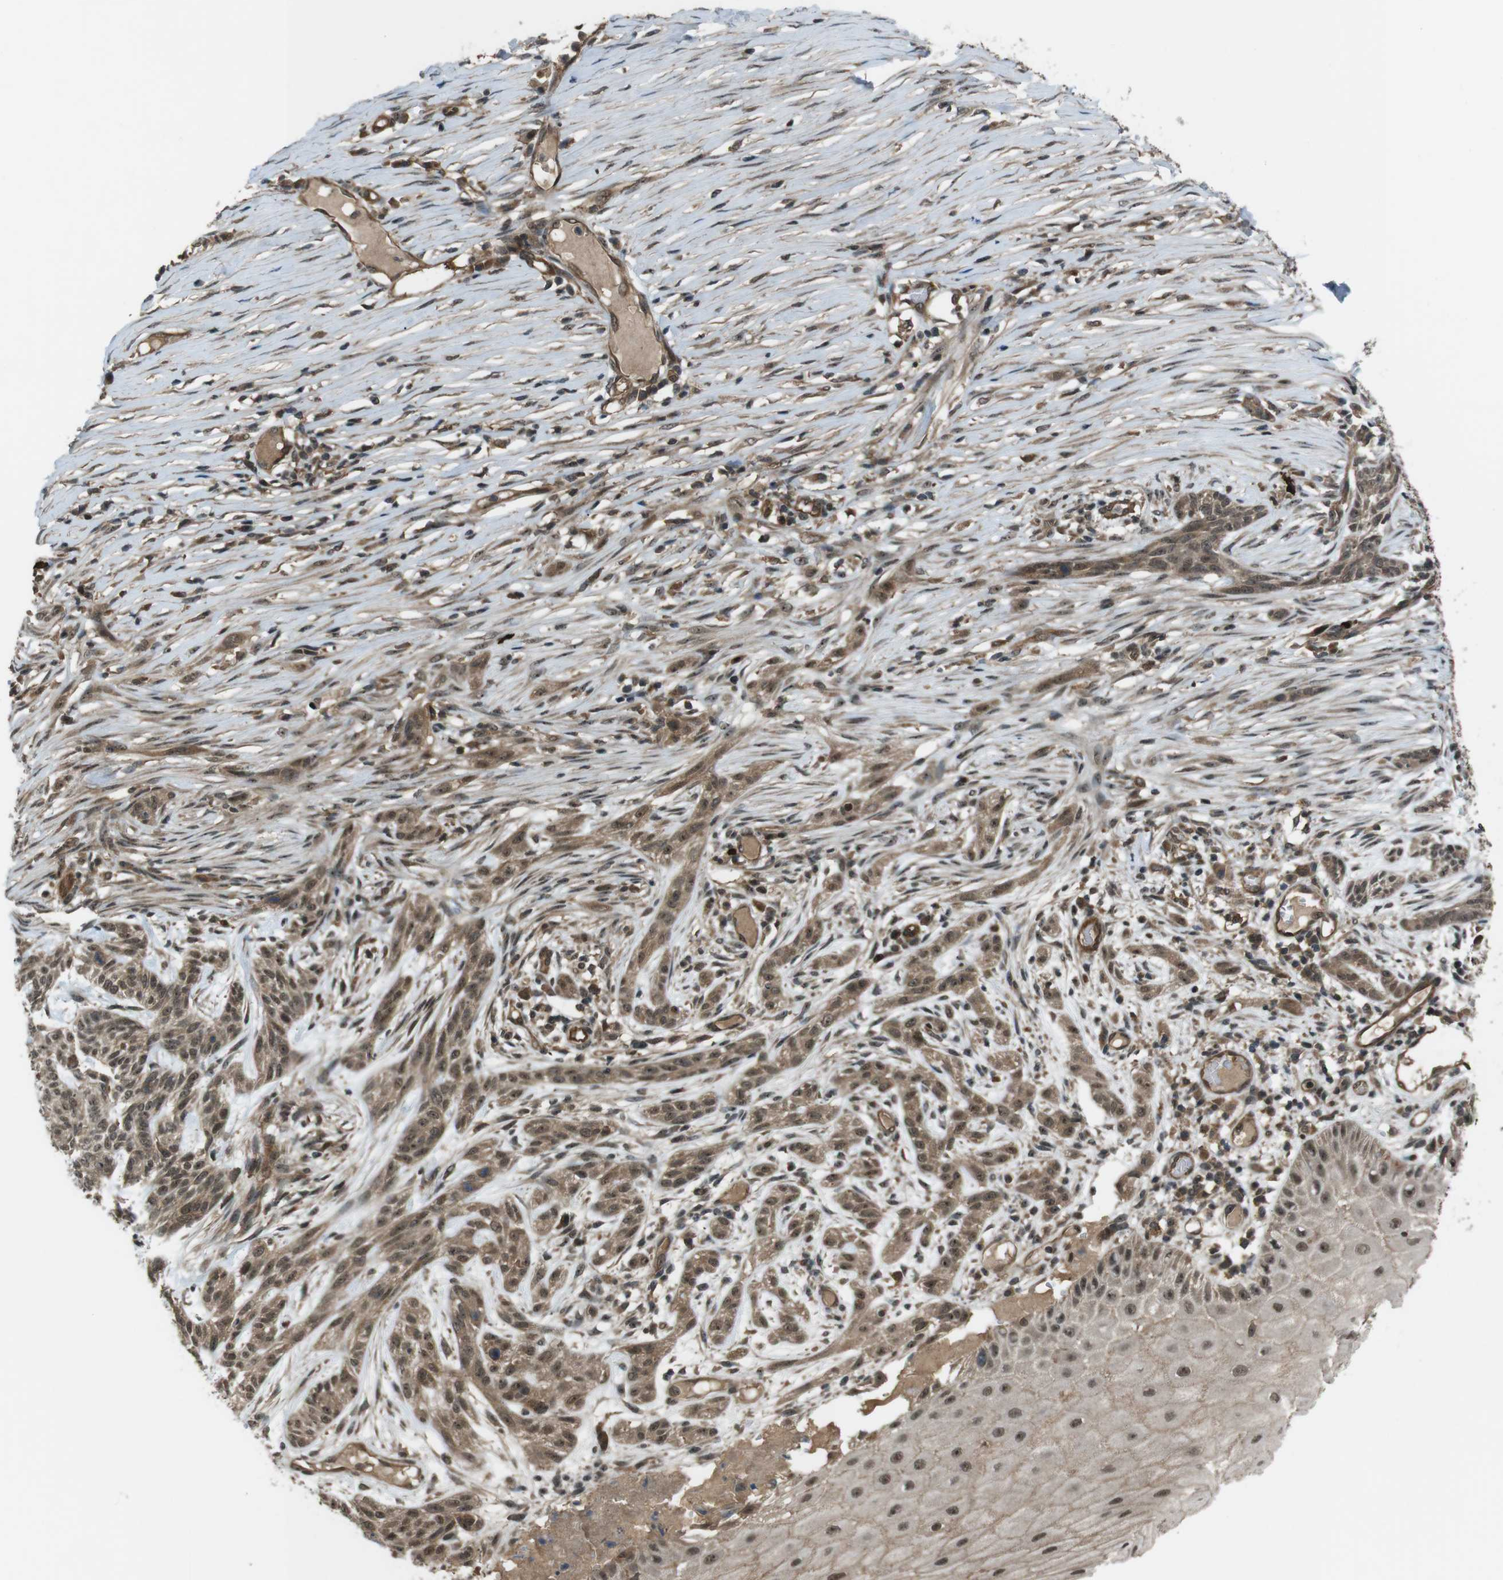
{"staining": {"intensity": "moderate", "quantity": ">75%", "location": "cytoplasmic/membranous,nuclear"}, "tissue": "skin cancer", "cell_type": "Tumor cells", "image_type": "cancer", "snomed": [{"axis": "morphology", "description": "Basal cell carcinoma"}, {"axis": "topography", "description": "Skin"}], "caption": "Skin cancer stained for a protein exhibits moderate cytoplasmic/membranous and nuclear positivity in tumor cells.", "gene": "TIAM2", "patient": {"sex": "female", "age": 59}}